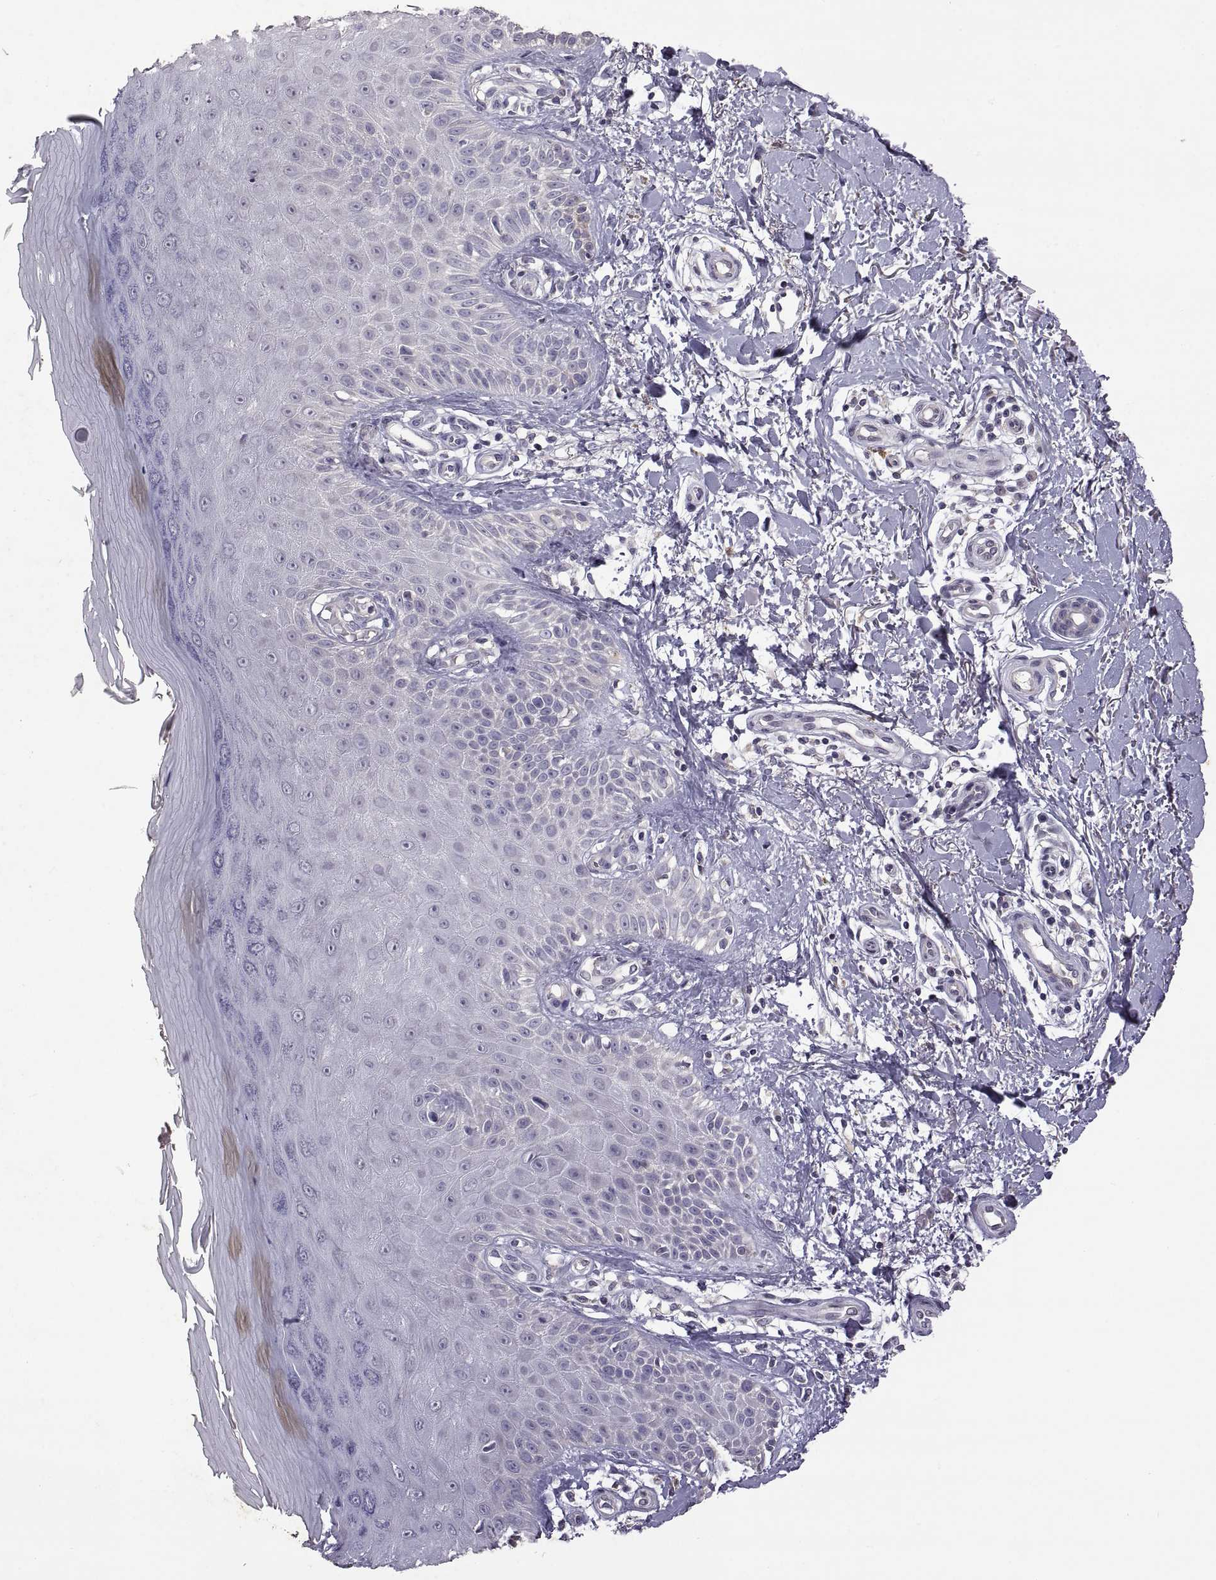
{"staining": {"intensity": "negative", "quantity": "none", "location": "none"}, "tissue": "skin", "cell_type": "Fibroblasts", "image_type": "normal", "snomed": [{"axis": "morphology", "description": "Normal tissue, NOS"}, {"axis": "morphology", "description": "Inflammation, NOS"}, {"axis": "morphology", "description": "Fibrosis, NOS"}, {"axis": "topography", "description": "Skin"}], "caption": "Immunohistochemistry micrograph of unremarkable skin stained for a protein (brown), which shows no staining in fibroblasts.", "gene": "DEFB136", "patient": {"sex": "male", "age": 71}}